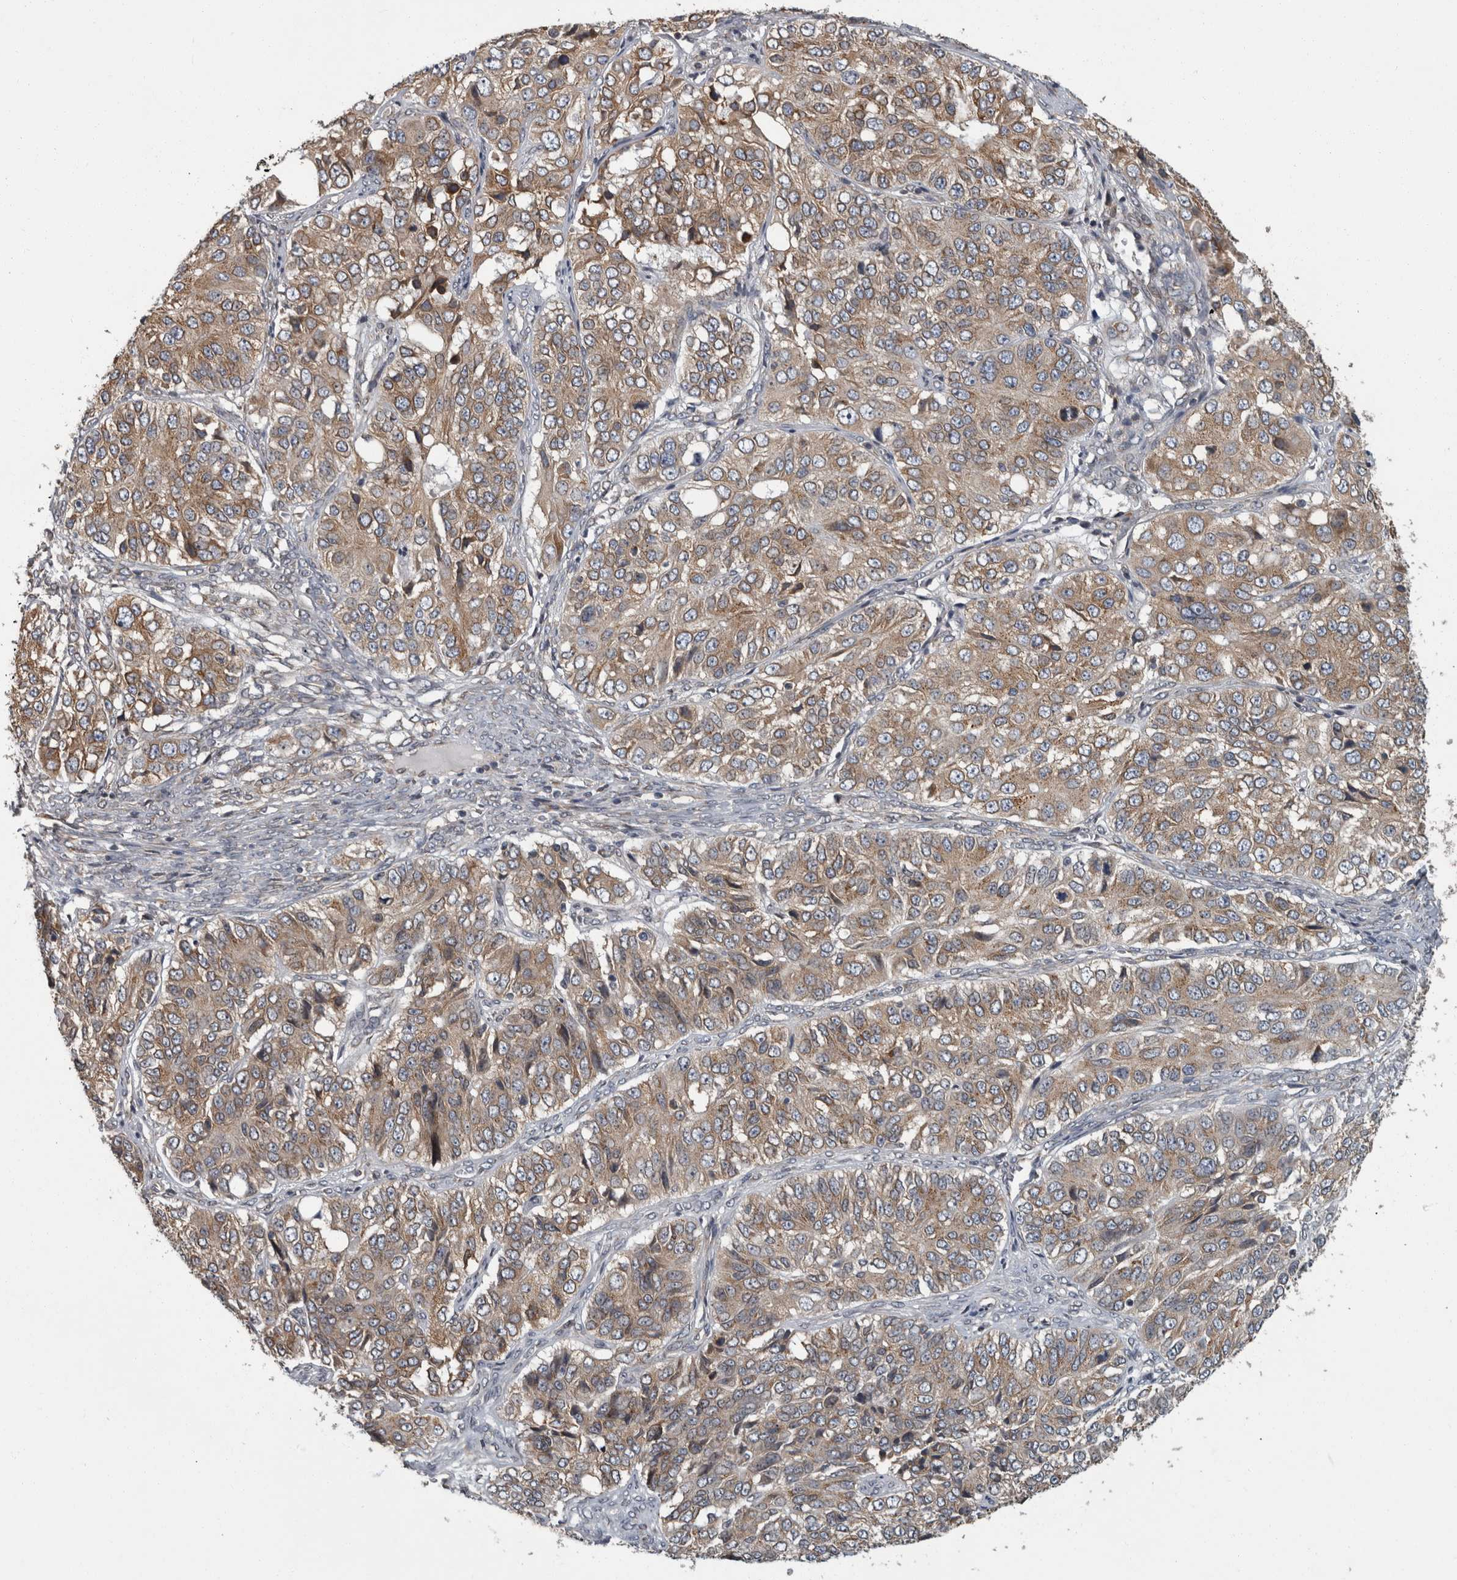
{"staining": {"intensity": "moderate", "quantity": ">75%", "location": "cytoplasmic/membranous"}, "tissue": "ovarian cancer", "cell_type": "Tumor cells", "image_type": "cancer", "snomed": [{"axis": "morphology", "description": "Carcinoma, endometroid"}, {"axis": "topography", "description": "Ovary"}], "caption": "This is a micrograph of IHC staining of ovarian endometroid carcinoma, which shows moderate positivity in the cytoplasmic/membranous of tumor cells.", "gene": "LMAN2L", "patient": {"sex": "female", "age": 51}}